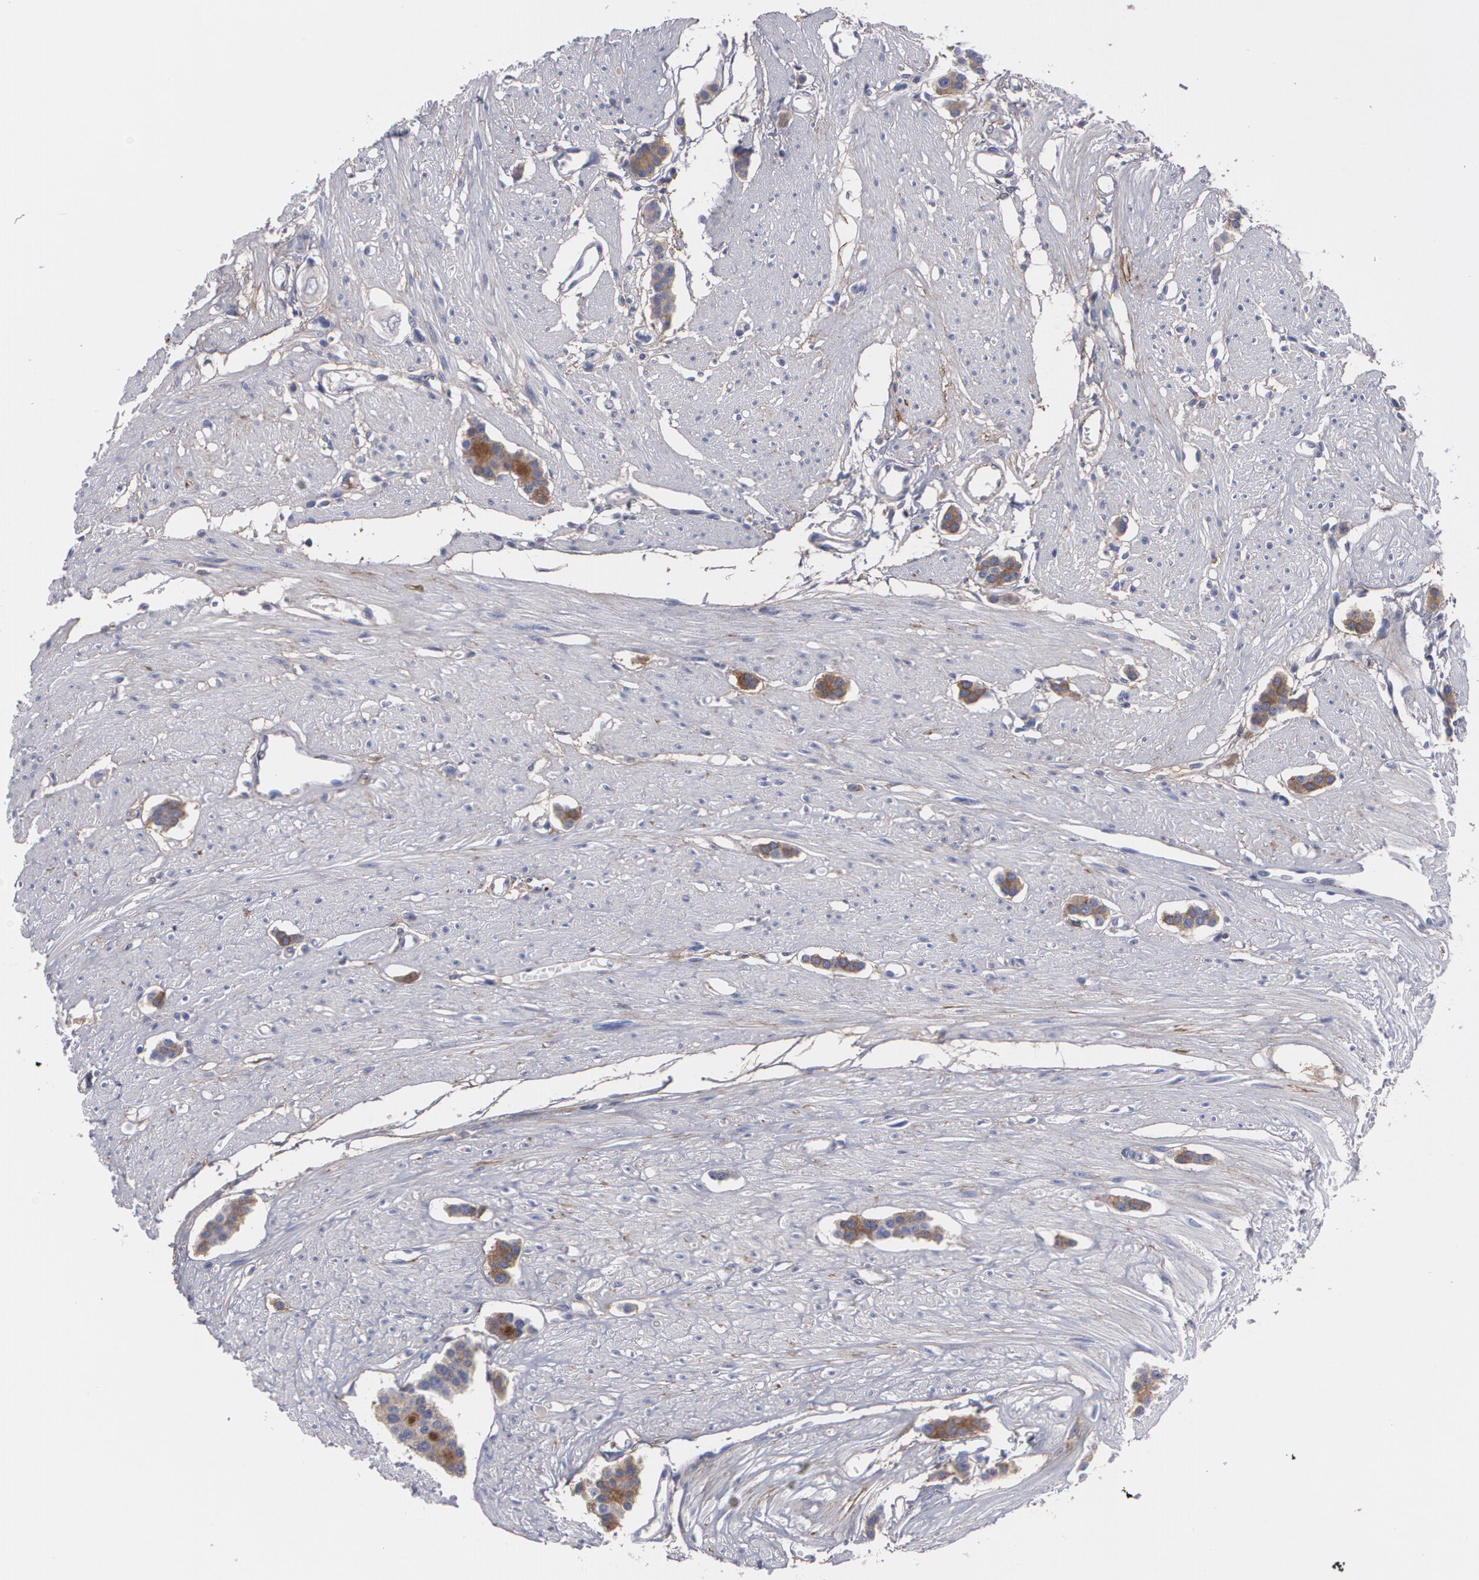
{"staining": {"intensity": "weak", "quantity": ">75%", "location": "cytoplasmic/membranous"}, "tissue": "carcinoid", "cell_type": "Tumor cells", "image_type": "cancer", "snomed": [{"axis": "morphology", "description": "Carcinoid, malignant, NOS"}, {"axis": "topography", "description": "Small intestine"}], "caption": "Immunohistochemistry (IHC) image of neoplastic tissue: human carcinoid (malignant) stained using IHC reveals low levels of weak protein expression localized specifically in the cytoplasmic/membranous of tumor cells, appearing as a cytoplasmic/membranous brown color.", "gene": "FBLN1", "patient": {"sex": "male", "age": 60}}